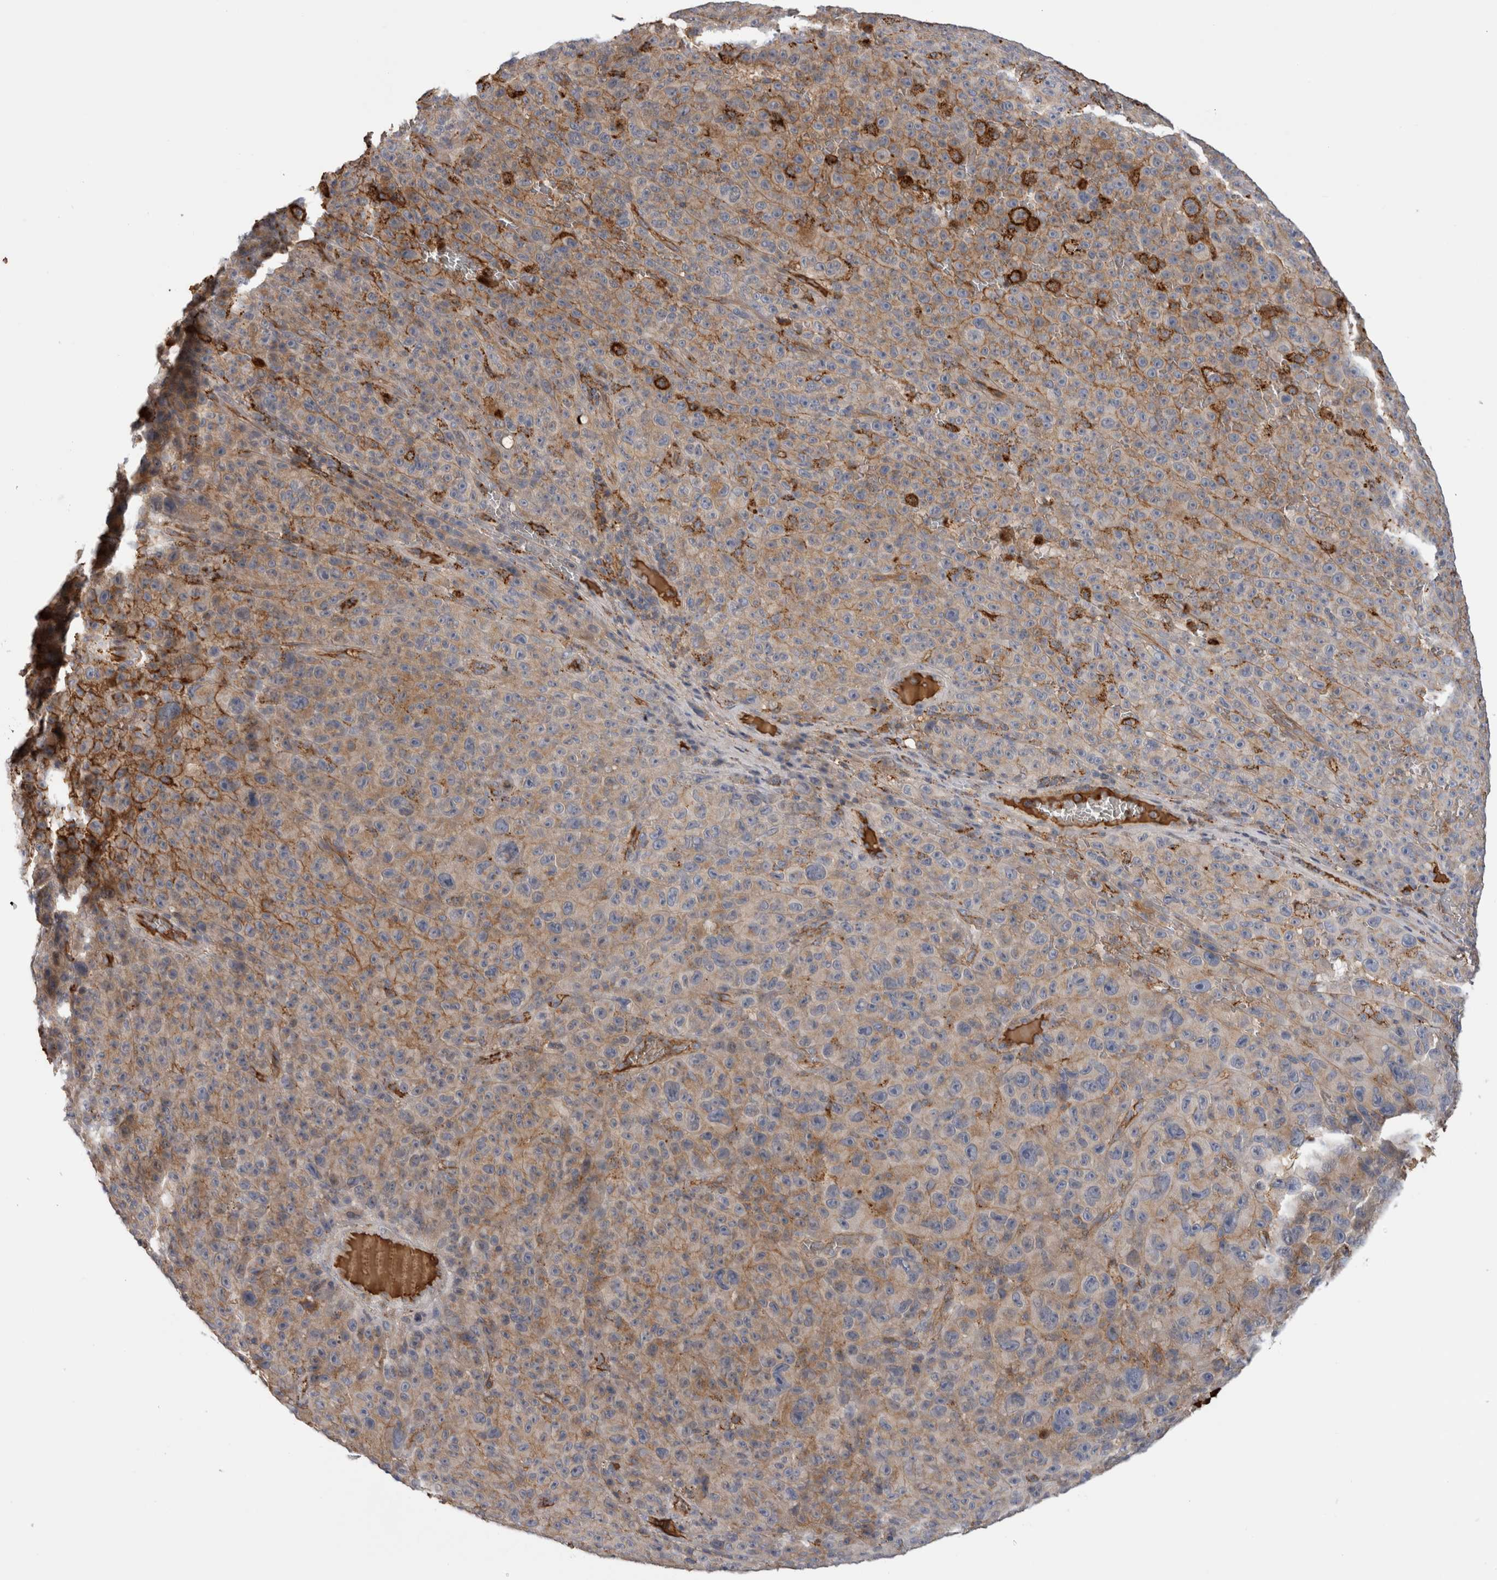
{"staining": {"intensity": "weak", "quantity": "25%-75%", "location": "cytoplasmic/membranous"}, "tissue": "melanoma", "cell_type": "Tumor cells", "image_type": "cancer", "snomed": [{"axis": "morphology", "description": "Malignant melanoma, NOS"}, {"axis": "topography", "description": "Skin"}], "caption": "Immunohistochemistry (IHC) of melanoma displays low levels of weak cytoplasmic/membranous positivity in about 25%-75% of tumor cells.", "gene": "TBCE", "patient": {"sex": "female", "age": 82}}